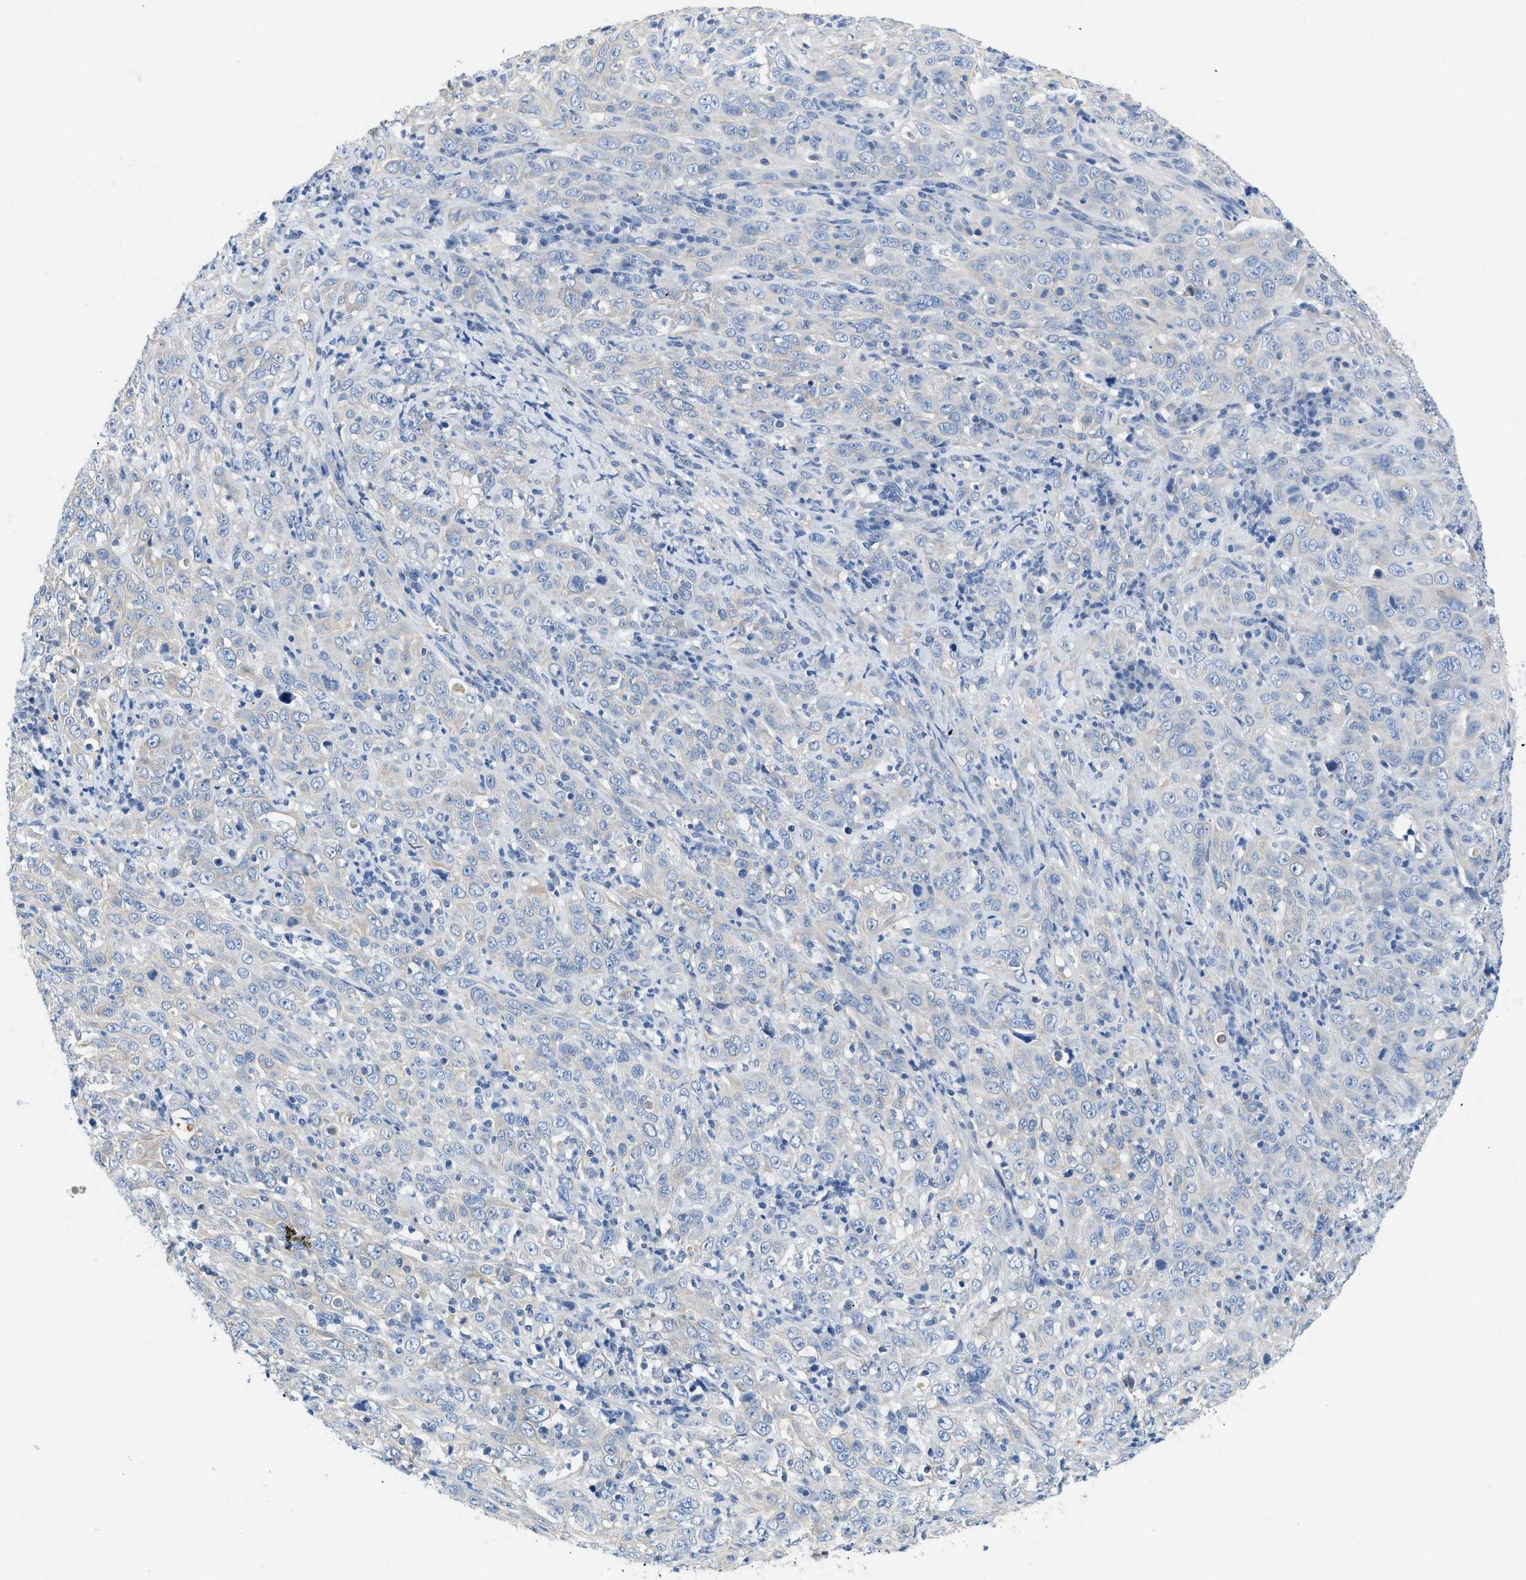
{"staining": {"intensity": "moderate", "quantity": "<25%", "location": "cytoplasmic/membranous"}, "tissue": "cervical cancer", "cell_type": "Tumor cells", "image_type": "cancer", "snomed": [{"axis": "morphology", "description": "Squamous cell carcinoma, NOS"}, {"axis": "topography", "description": "Cervix"}], "caption": "Squamous cell carcinoma (cervical) stained with a brown dye demonstrates moderate cytoplasmic/membranous positive positivity in about <25% of tumor cells.", "gene": "BPGM", "patient": {"sex": "female", "age": 46}}